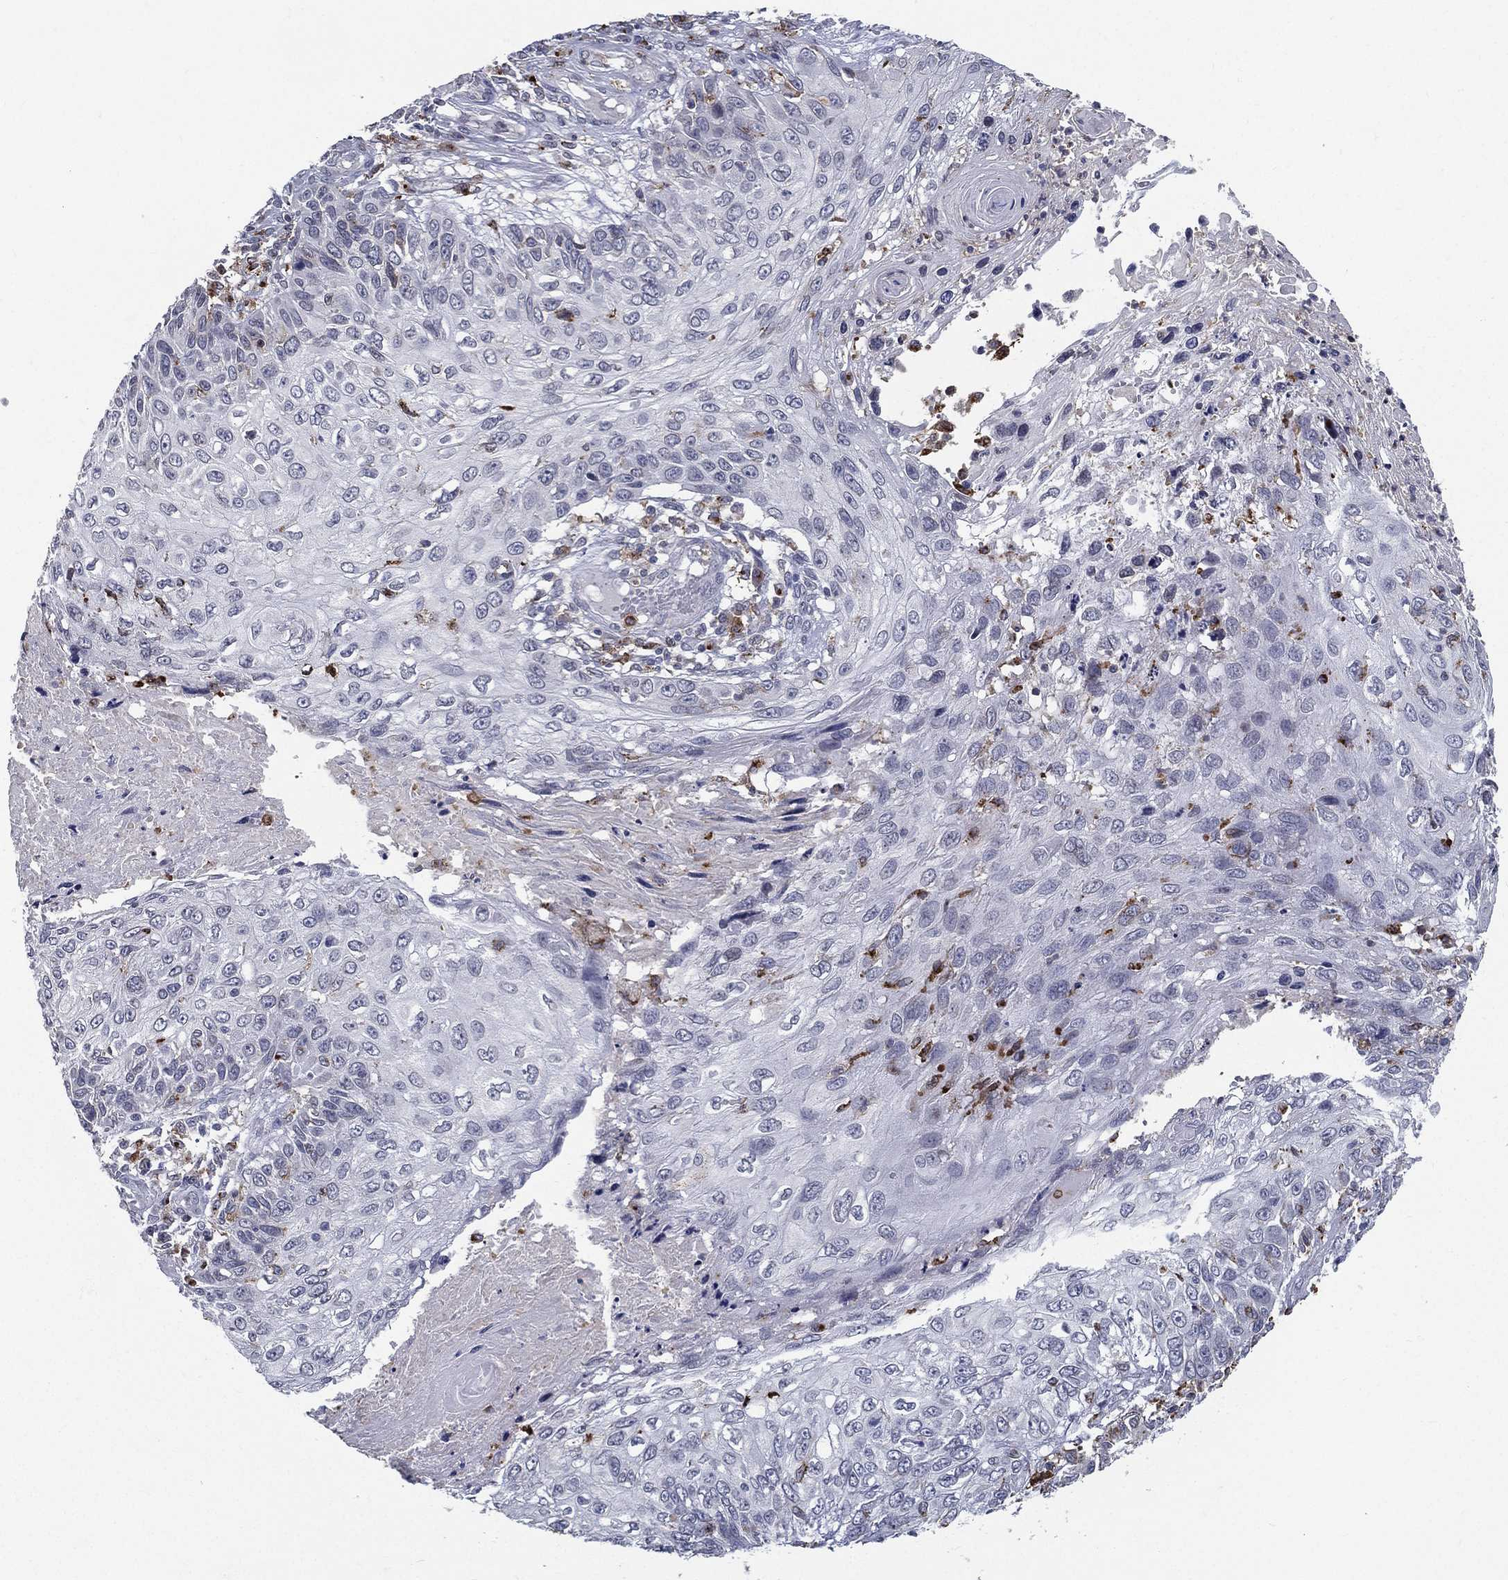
{"staining": {"intensity": "negative", "quantity": "none", "location": "none"}, "tissue": "skin cancer", "cell_type": "Tumor cells", "image_type": "cancer", "snomed": [{"axis": "morphology", "description": "Squamous cell carcinoma, NOS"}, {"axis": "topography", "description": "Skin"}], "caption": "Tumor cells show no significant protein expression in skin cancer (squamous cell carcinoma). (Immunohistochemistry, brightfield microscopy, high magnification).", "gene": "EVI2B", "patient": {"sex": "male", "age": 92}}